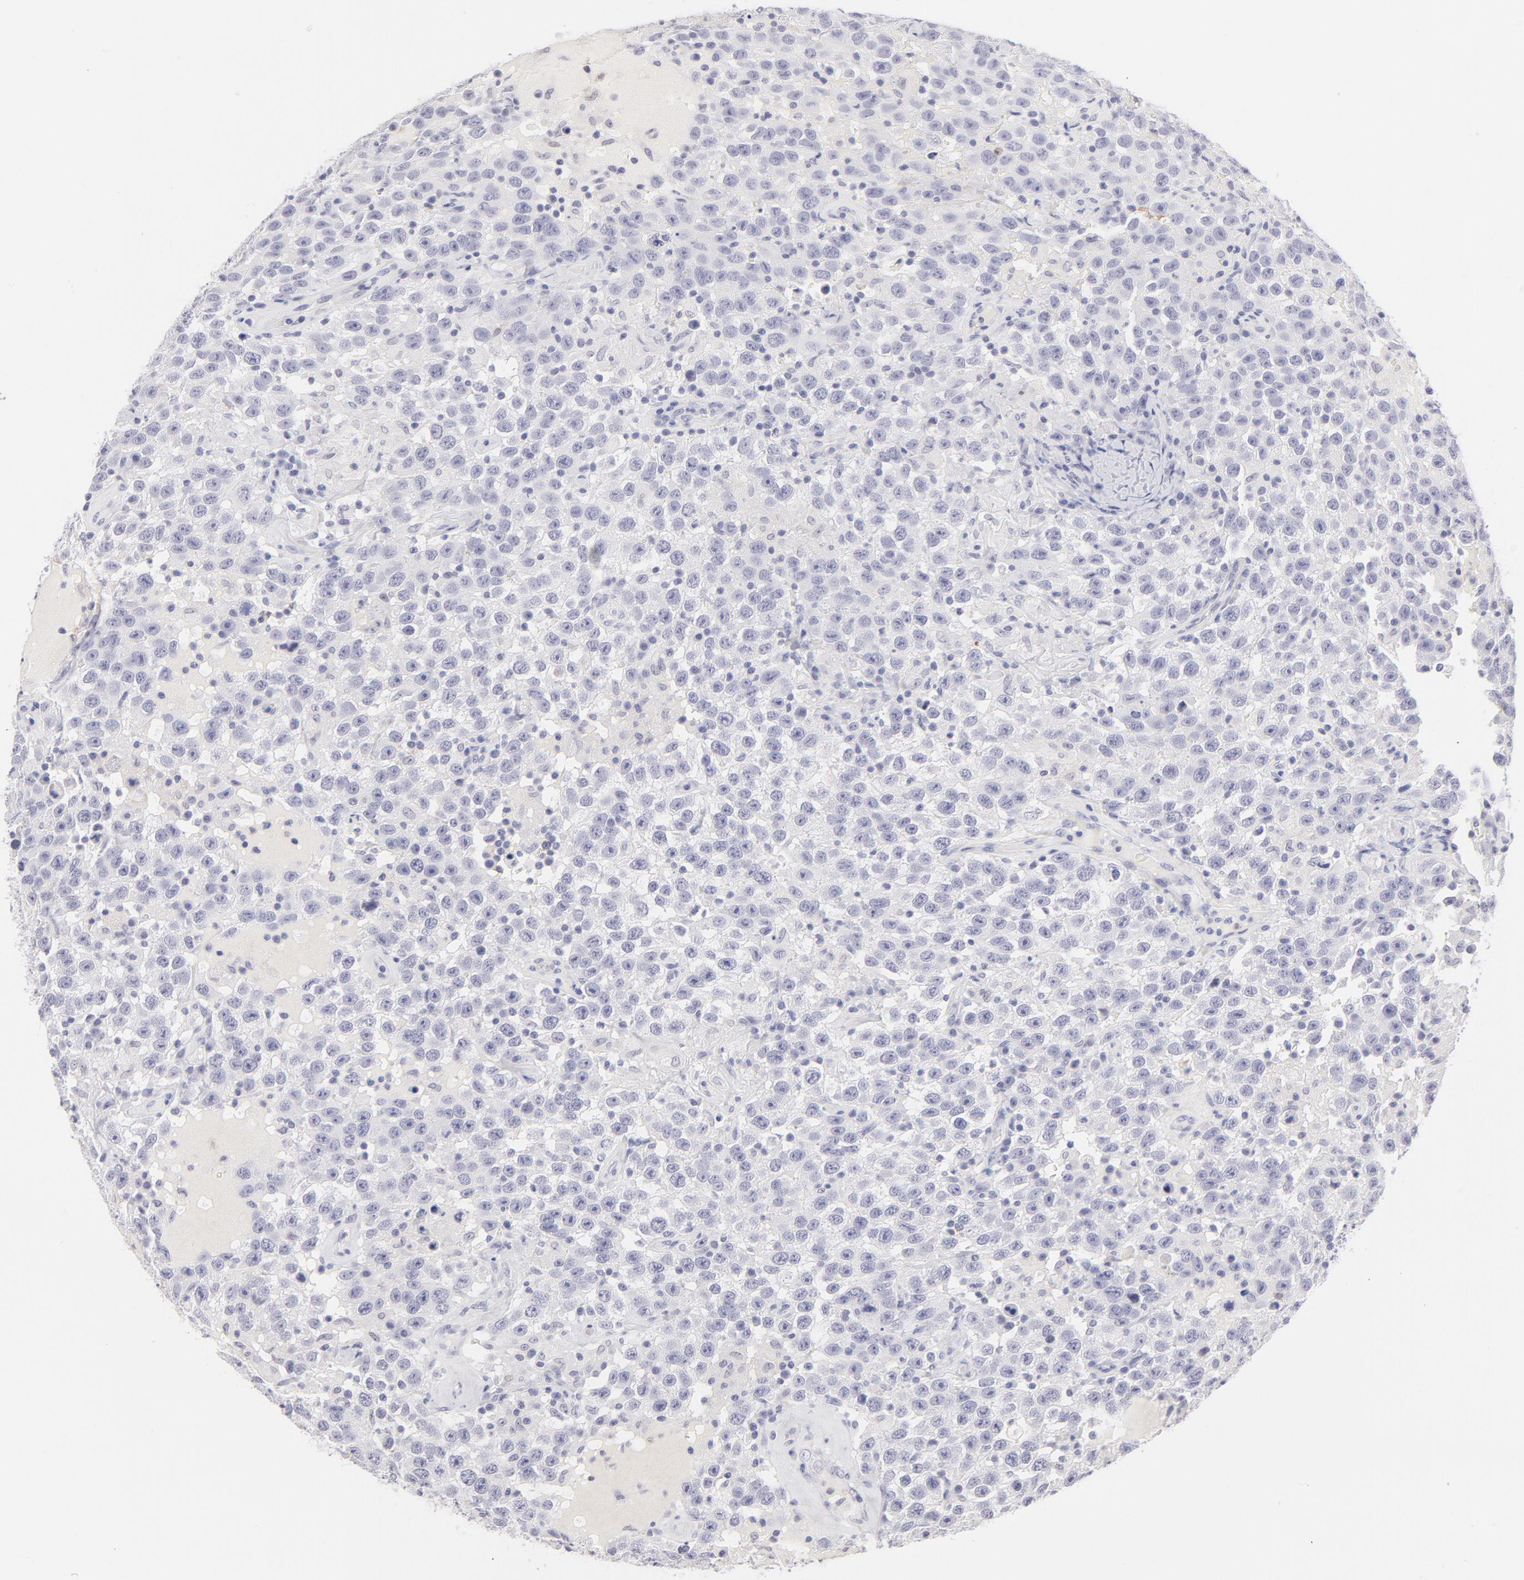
{"staining": {"intensity": "negative", "quantity": "none", "location": "none"}, "tissue": "testis cancer", "cell_type": "Tumor cells", "image_type": "cancer", "snomed": [{"axis": "morphology", "description": "Seminoma, NOS"}, {"axis": "topography", "description": "Testis"}], "caption": "Tumor cells are negative for brown protein staining in testis cancer.", "gene": "LTB4R", "patient": {"sex": "male", "age": 41}}